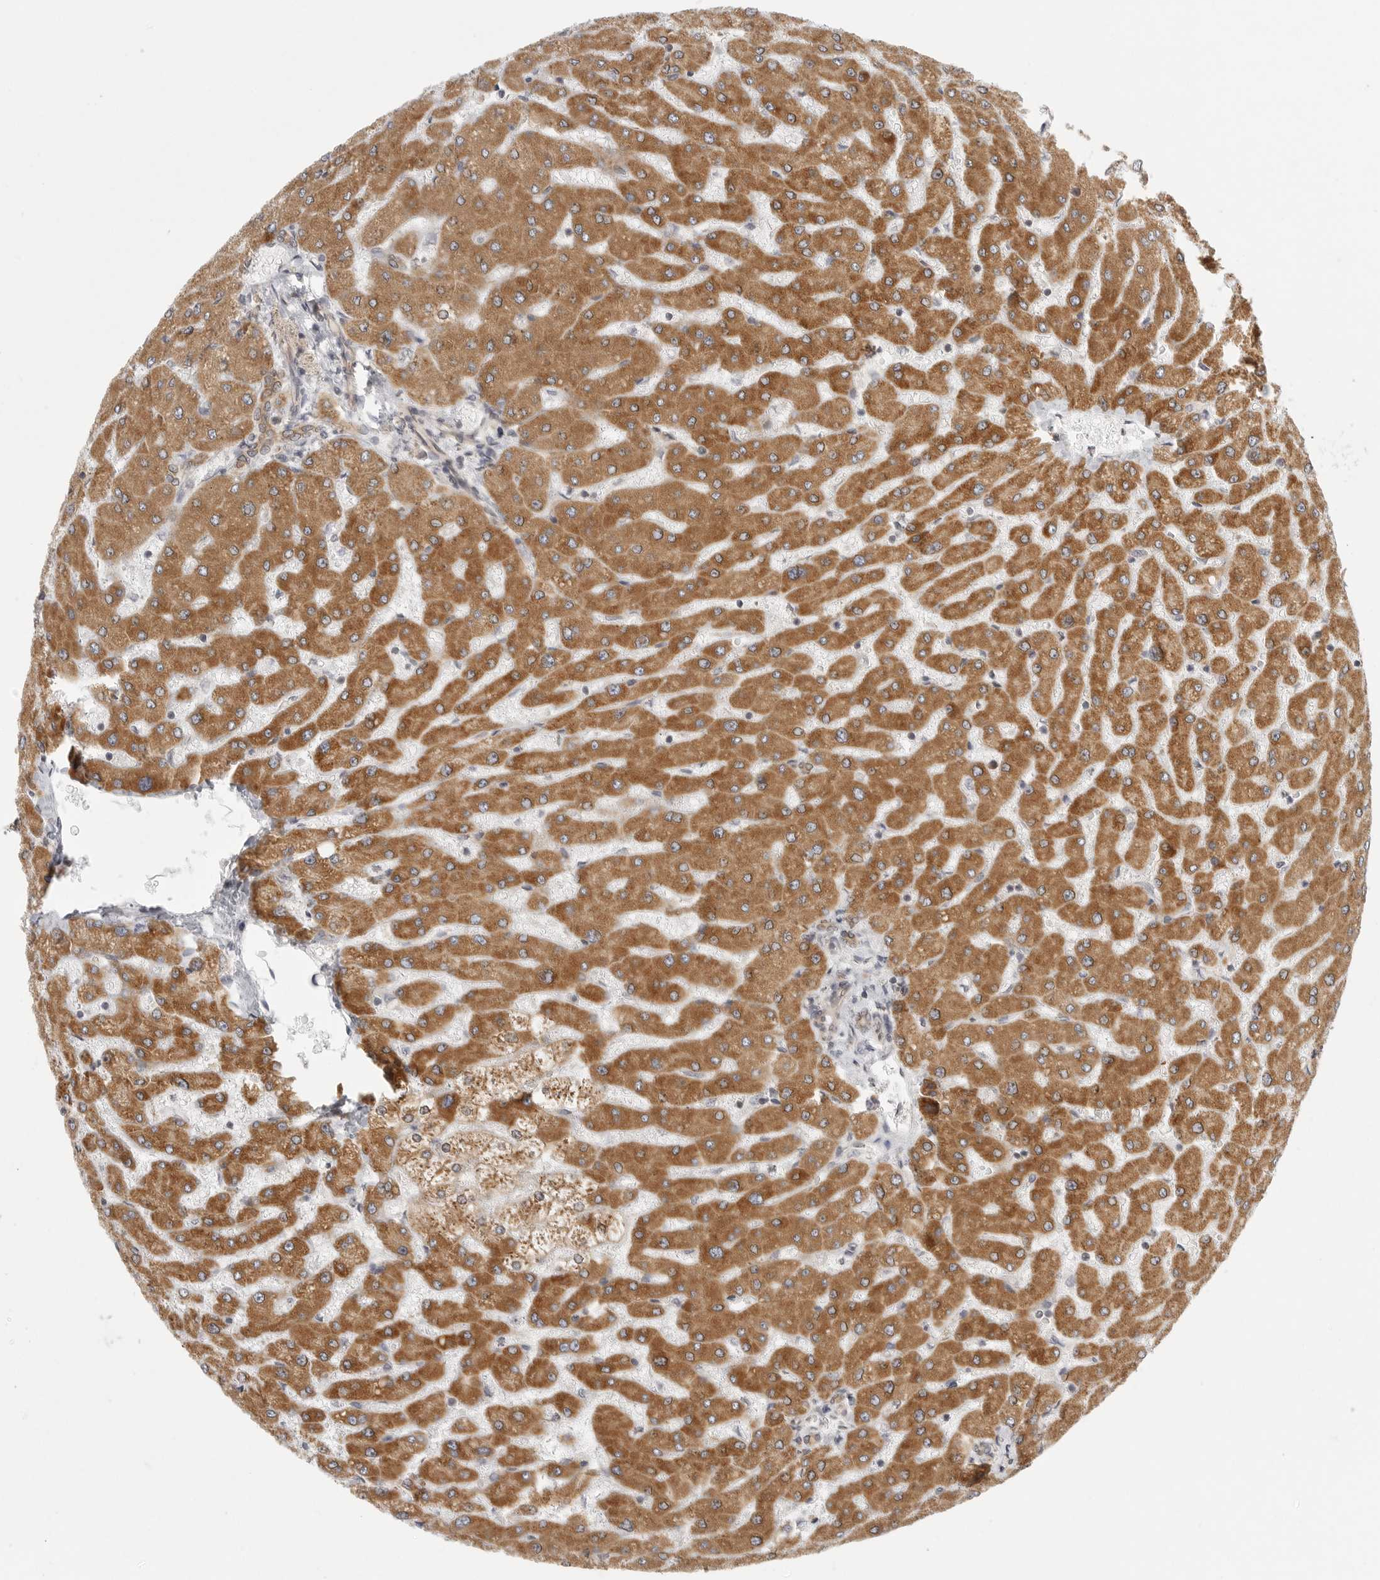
{"staining": {"intensity": "moderate", "quantity": ">75%", "location": "cytoplasmic/membranous"}, "tissue": "liver", "cell_type": "Cholangiocytes", "image_type": "normal", "snomed": [{"axis": "morphology", "description": "Normal tissue, NOS"}, {"axis": "topography", "description": "Liver"}], "caption": "Immunohistochemical staining of unremarkable human liver shows moderate cytoplasmic/membranous protein positivity in about >75% of cholangiocytes.", "gene": "CERS2", "patient": {"sex": "male", "age": 55}}